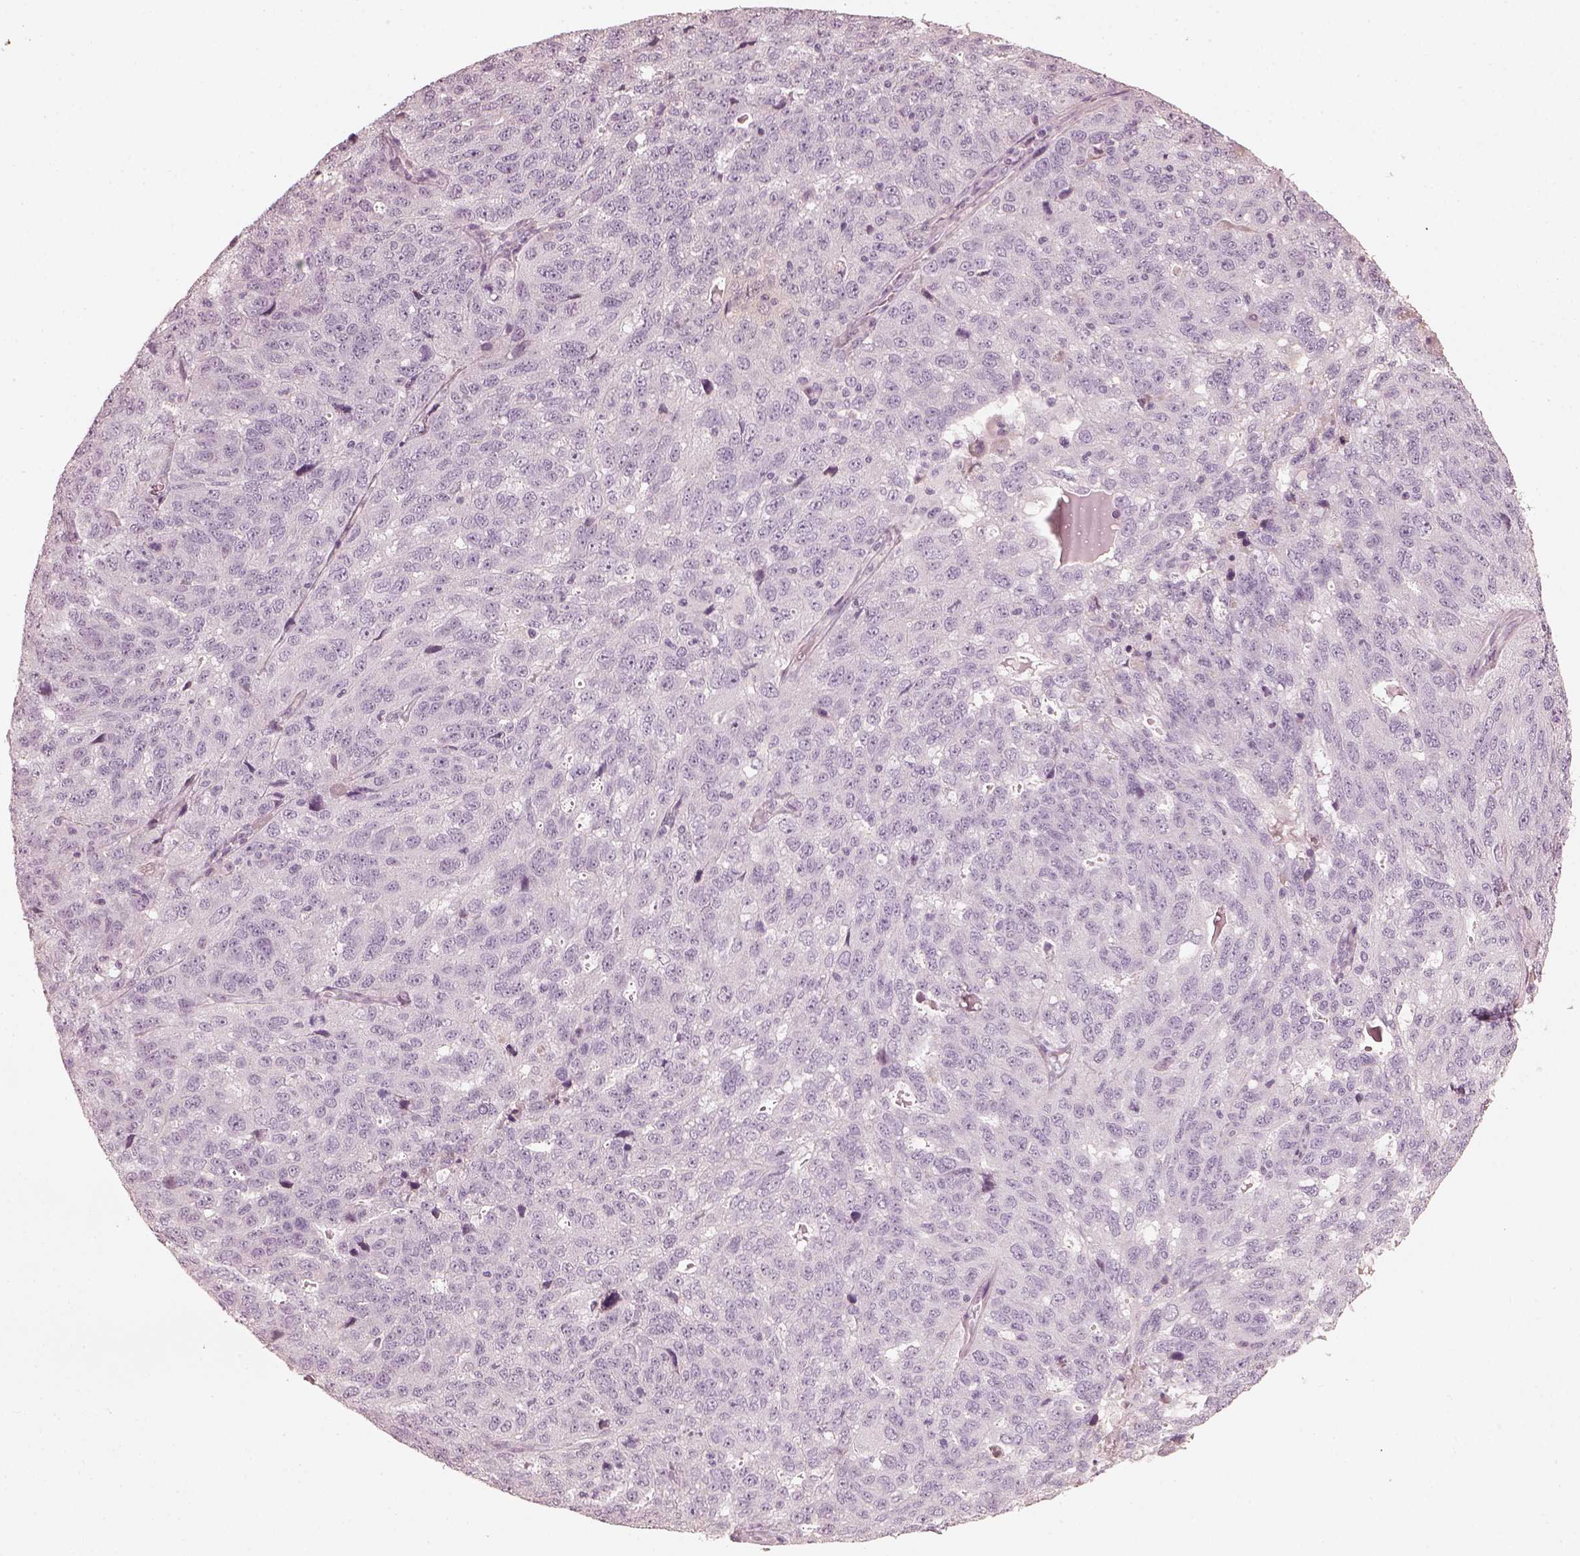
{"staining": {"intensity": "negative", "quantity": "none", "location": "none"}, "tissue": "ovarian cancer", "cell_type": "Tumor cells", "image_type": "cancer", "snomed": [{"axis": "morphology", "description": "Cystadenocarcinoma, serous, NOS"}, {"axis": "topography", "description": "Ovary"}], "caption": "Immunohistochemistry photomicrograph of human ovarian serous cystadenocarcinoma stained for a protein (brown), which demonstrates no positivity in tumor cells.", "gene": "OPTC", "patient": {"sex": "female", "age": 71}}